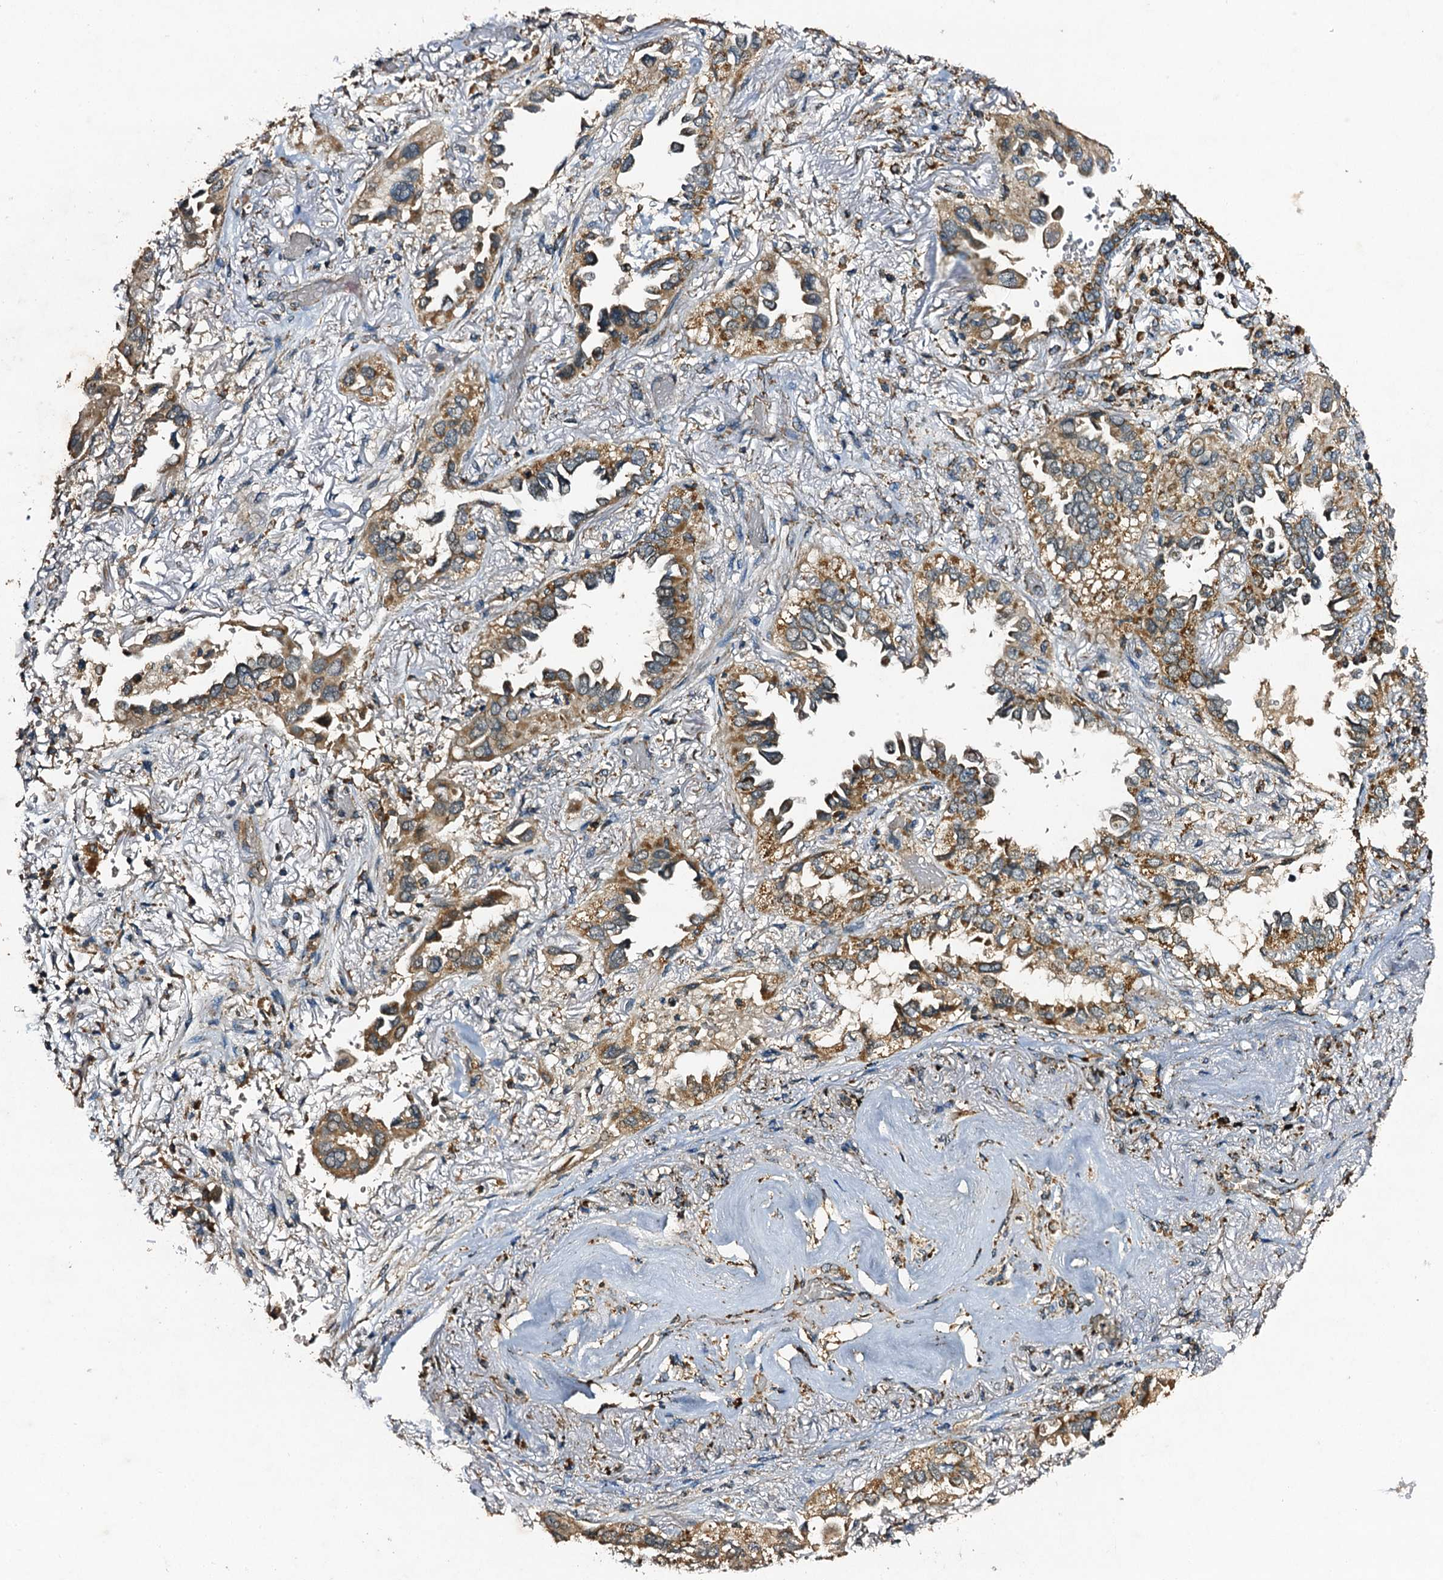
{"staining": {"intensity": "moderate", "quantity": ">75%", "location": "cytoplasmic/membranous"}, "tissue": "lung cancer", "cell_type": "Tumor cells", "image_type": "cancer", "snomed": [{"axis": "morphology", "description": "Adenocarcinoma, NOS"}, {"axis": "topography", "description": "Lung"}], "caption": "High-magnification brightfield microscopy of lung adenocarcinoma stained with DAB (3,3'-diaminobenzidine) (brown) and counterstained with hematoxylin (blue). tumor cells exhibit moderate cytoplasmic/membranous expression is identified in approximately>75% of cells. The staining is performed using DAB brown chromogen to label protein expression. The nuclei are counter-stained blue using hematoxylin.", "gene": "NDUFA13", "patient": {"sex": "female", "age": 76}}